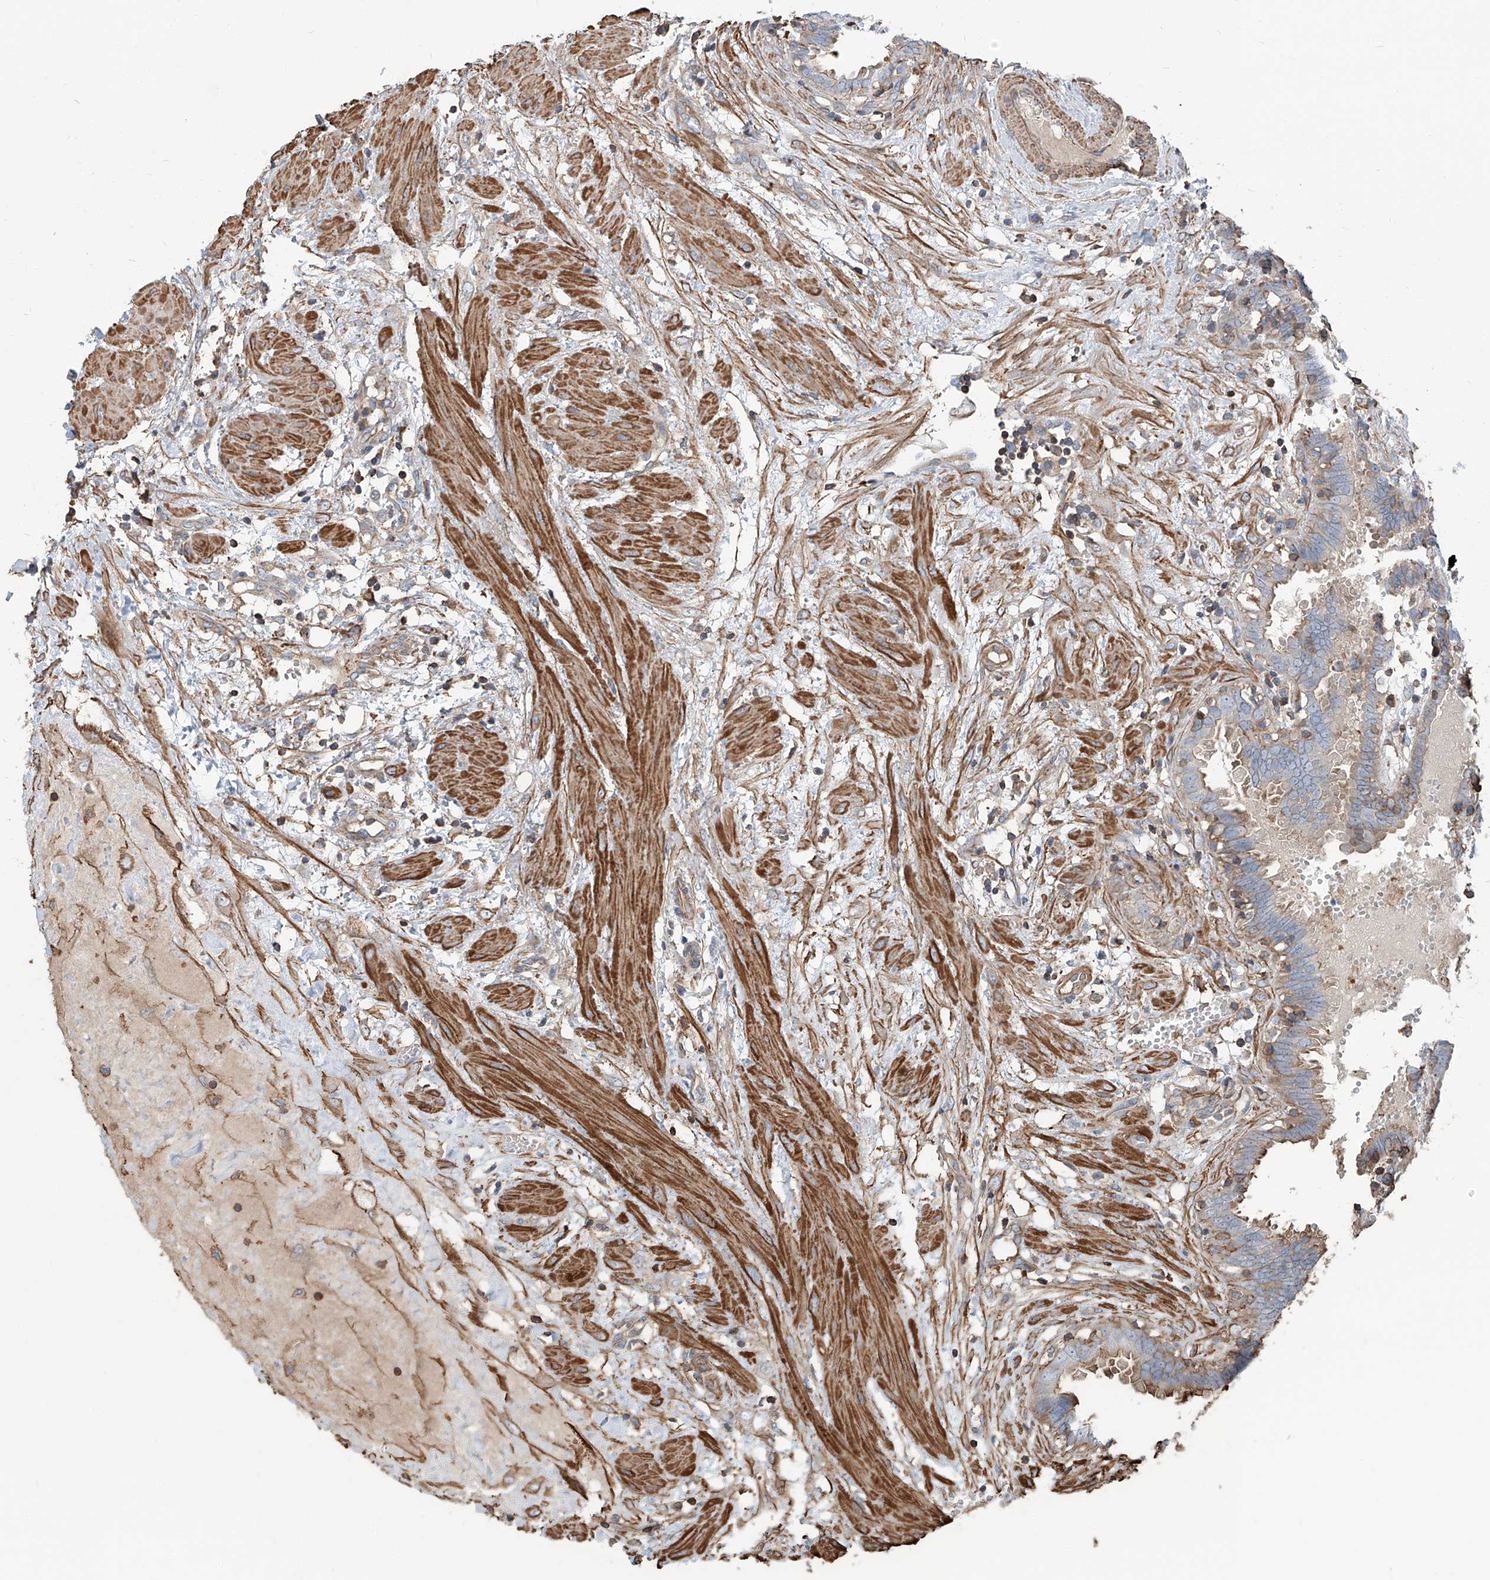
{"staining": {"intensity": "moderate", "quantity": "<25%", "location": "cytoplasmic/membranous"}, "tissue": "fallopian tube", "cell_type": "Glandular cells", "image_type": "normal", "snomed": [{"axis": "morphology", "description": "Normal tissue, NOS"}, {"axis": "topography", "description": "Fallopian tube"}, {"axis": "topography", "description": "Placenta"}], "caption": "Immunohistochemical staining of normal fallopian tube displays <25% levels of moderate cytoplasmic/membranous protein positivity in approximately <25% of glandular cells. (Stains: DAB (3,3'-diaminobenzidine) in brown, nuclei in blue, Microscopy: brightfield microscopy at high magnification).", "gene": "PIEZO2", "patient": {"sex": "female", "age": 32}}